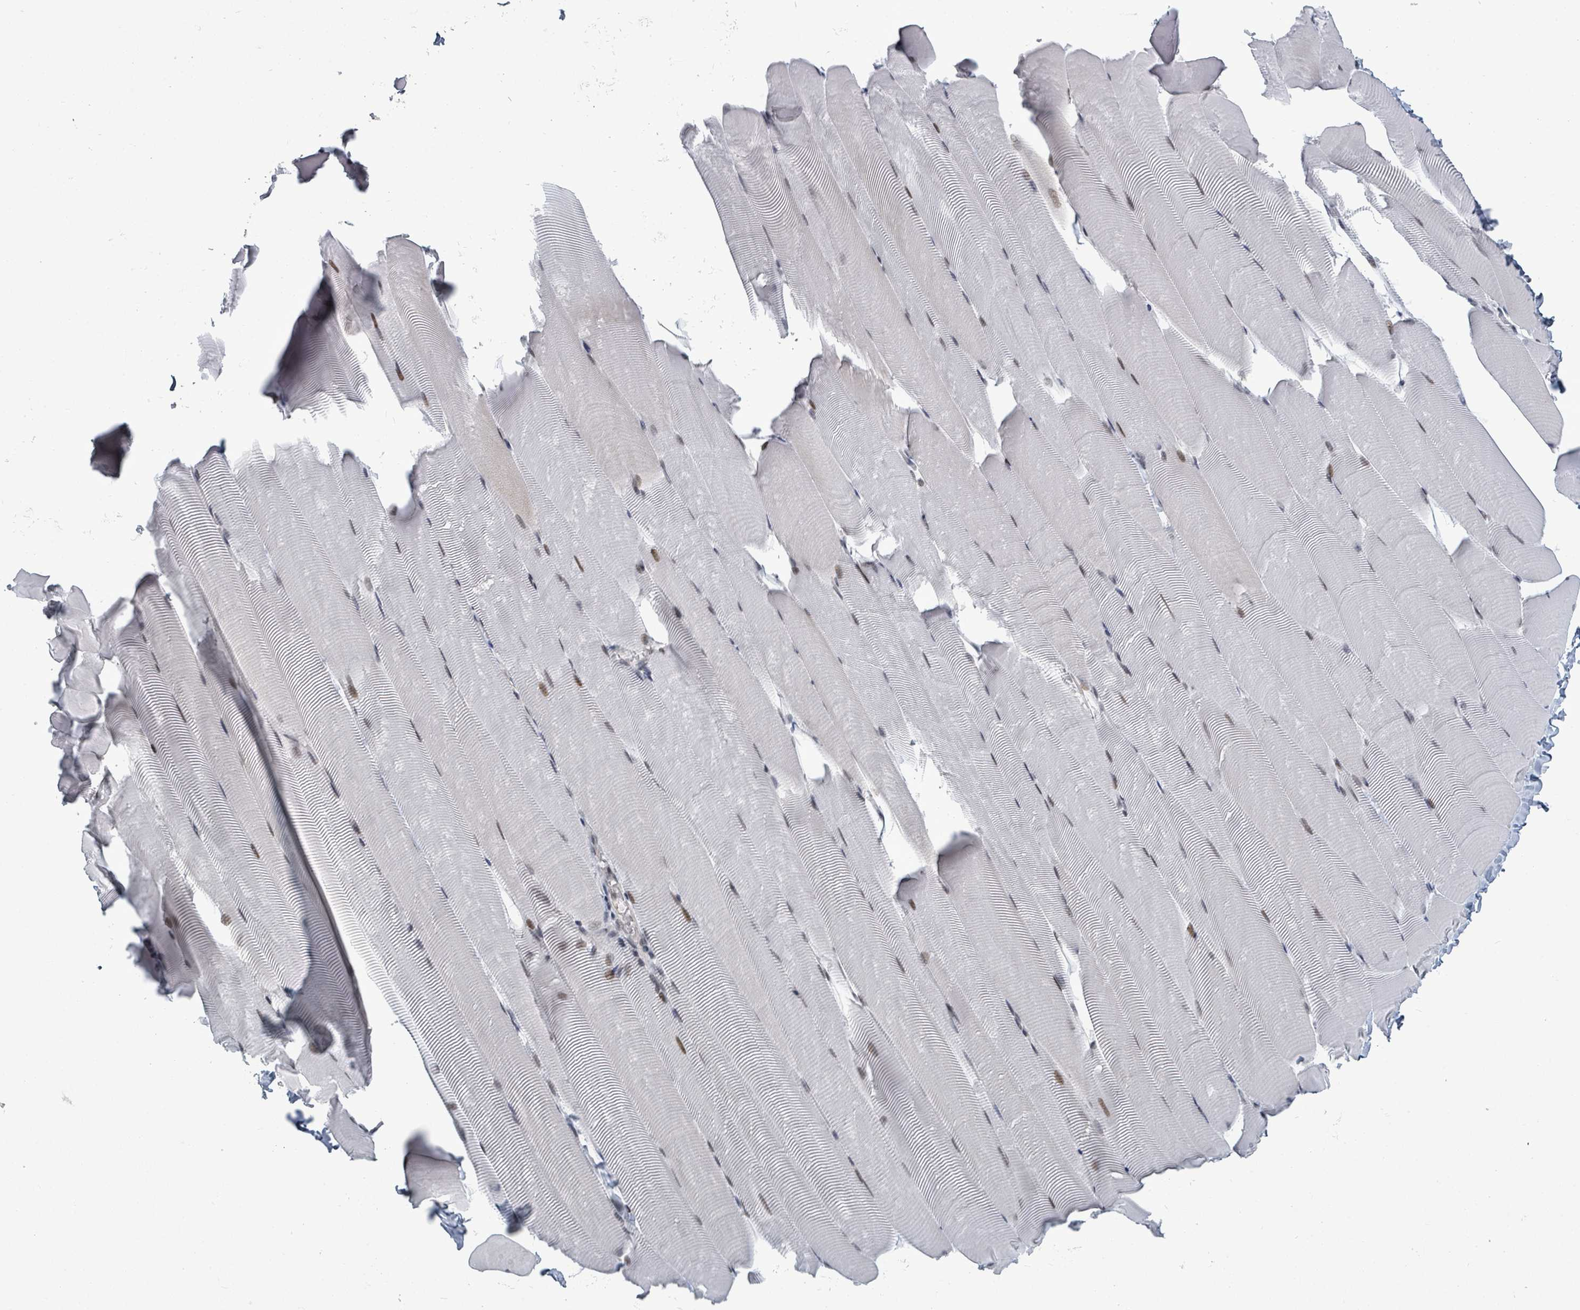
{"staining": {"intensity": "weak", "quantity": "25%-75%", "location": "nuclear"}, "tissue": "skeletal muscle", "cell_type": "Myocytes", "image_type": "normal", "snomed": [{"axis": "morphology", "description": "Normal tissue, NOS"}, {"axis": "topography", "description": "Skeletal muscle"}], "caption": "Skeletal muscle was stained to show a protein in brown. There is low levels of weak nuclear staining in approximately 25%-75% of myocytes. Nuclei are stained in blue.", "gene": "BIVM", "patient": {"sex": "male", "age": 25}}